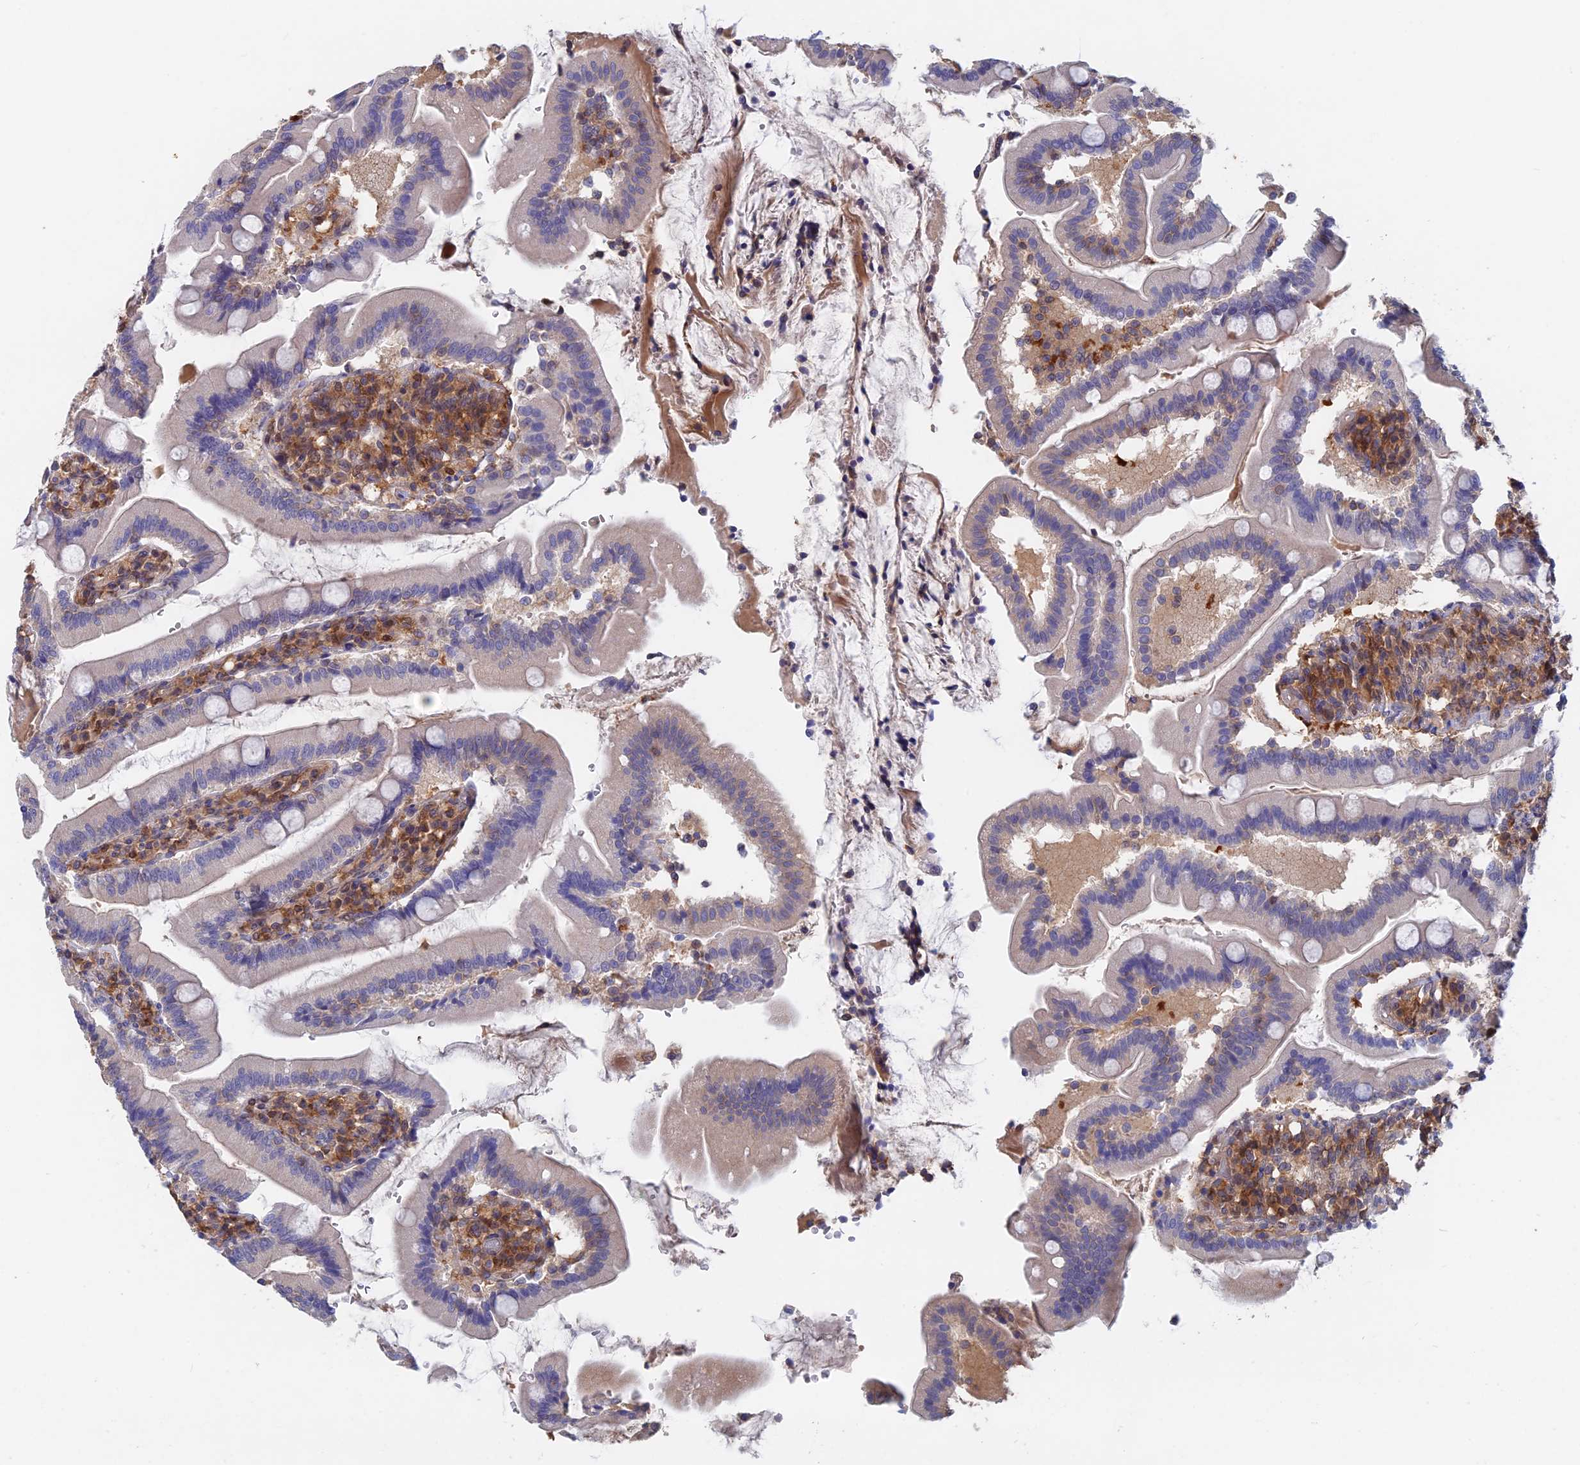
{"staining": {"intensity": "negative", "quantity": "none", "location": "none"}, "tissue": "duodenum", "cell_type": "Glandular cells", "image_type": "normal", "snomed": [{"axis": "morphology", "description": "Normal tissue, NOS"}, {"axis": "topography", "description": "Duodenum"}], "caption": "High power microscopy micrograph of an immunohistochemistry (IHC) image of normal duodenum, revealing no significant positivity in glandular cells.", "gene": "BLVRA", "patient": {"sex": "female", "age": 67}}